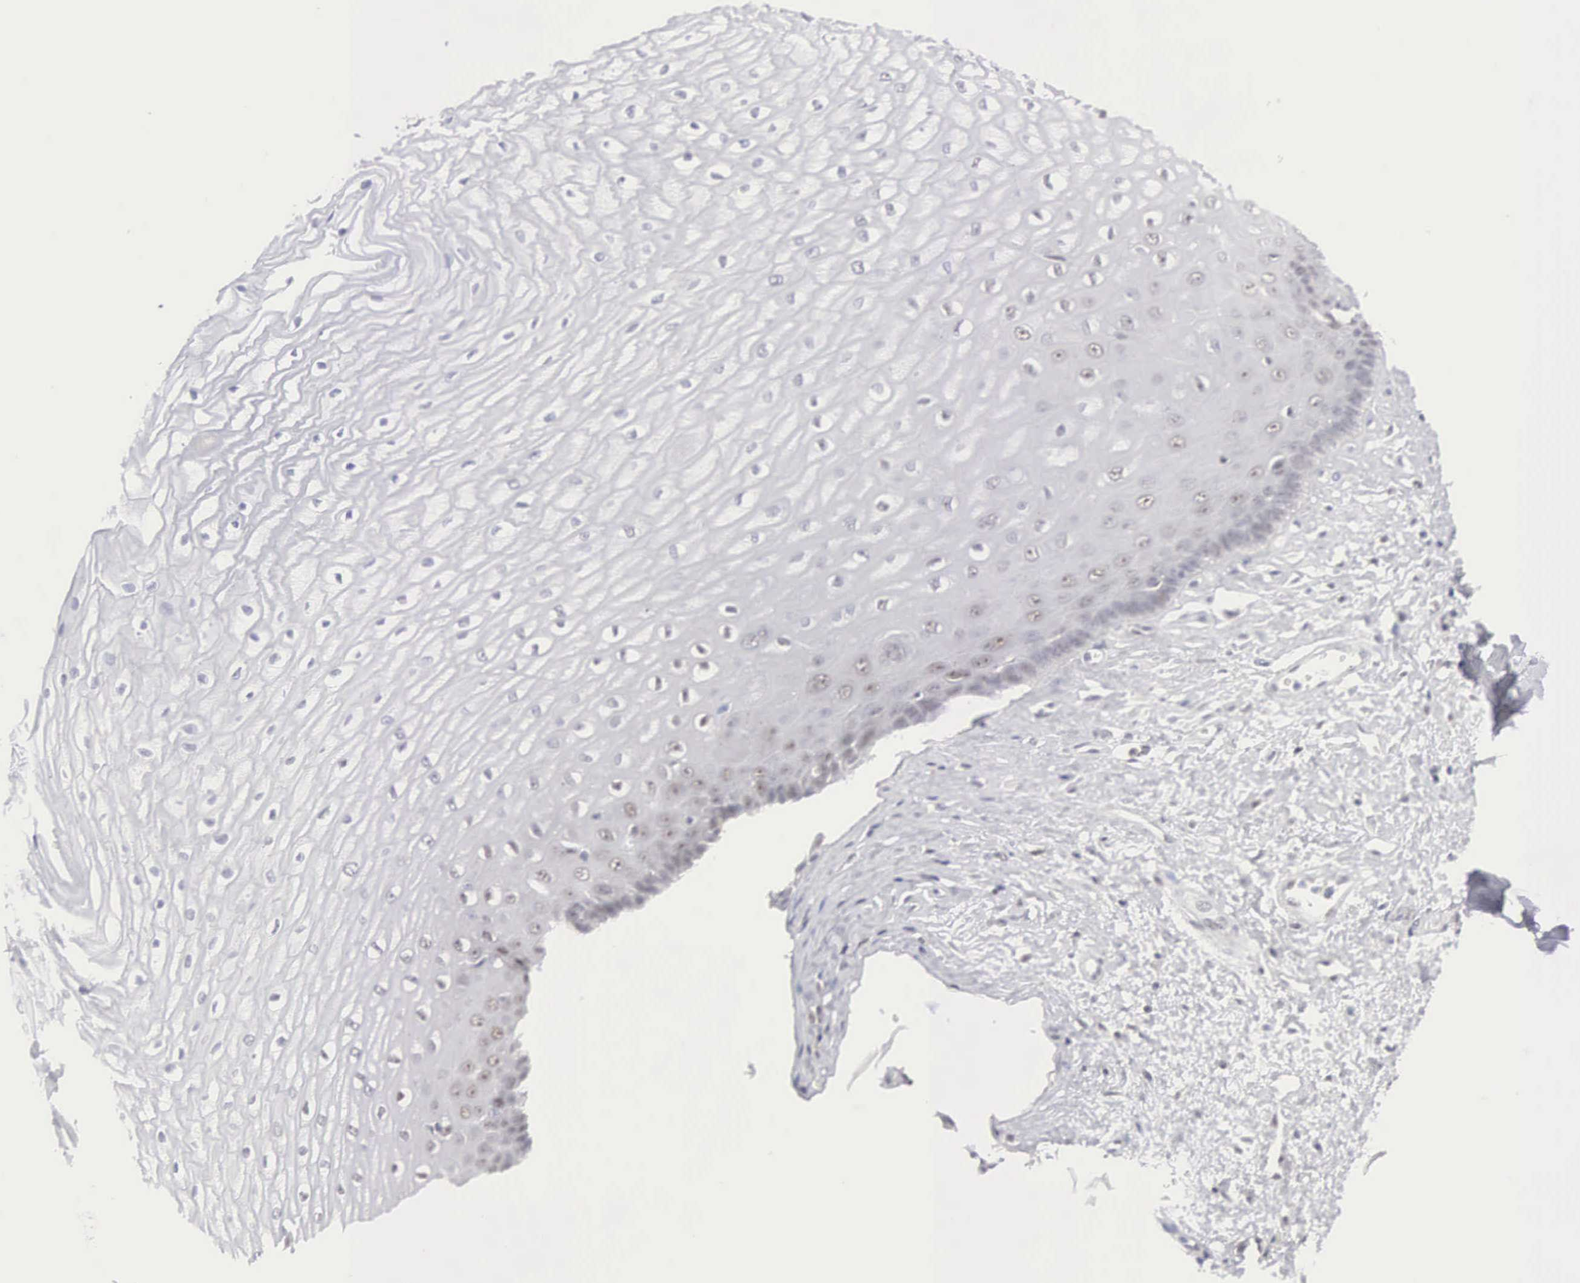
{"staining": {"intensity": "weak", "quantity": "<25%", "location": "nuclear"}, "tissue": "esophagus", "cell_type": "Squamous epithelial cells", "image_type": "normal", "snomed": [{"axis": "morphology", "description": "Normal tissue, NOS"}, {"axis": "topography", "description": "Esophagus"}], "caption": "Immunohistochemistry (IHC) of normal esophagus displays no positivity in squamous epithelial cells.", "gene": "MNAT1", "patient": {"sex": "male", "age": 65}}